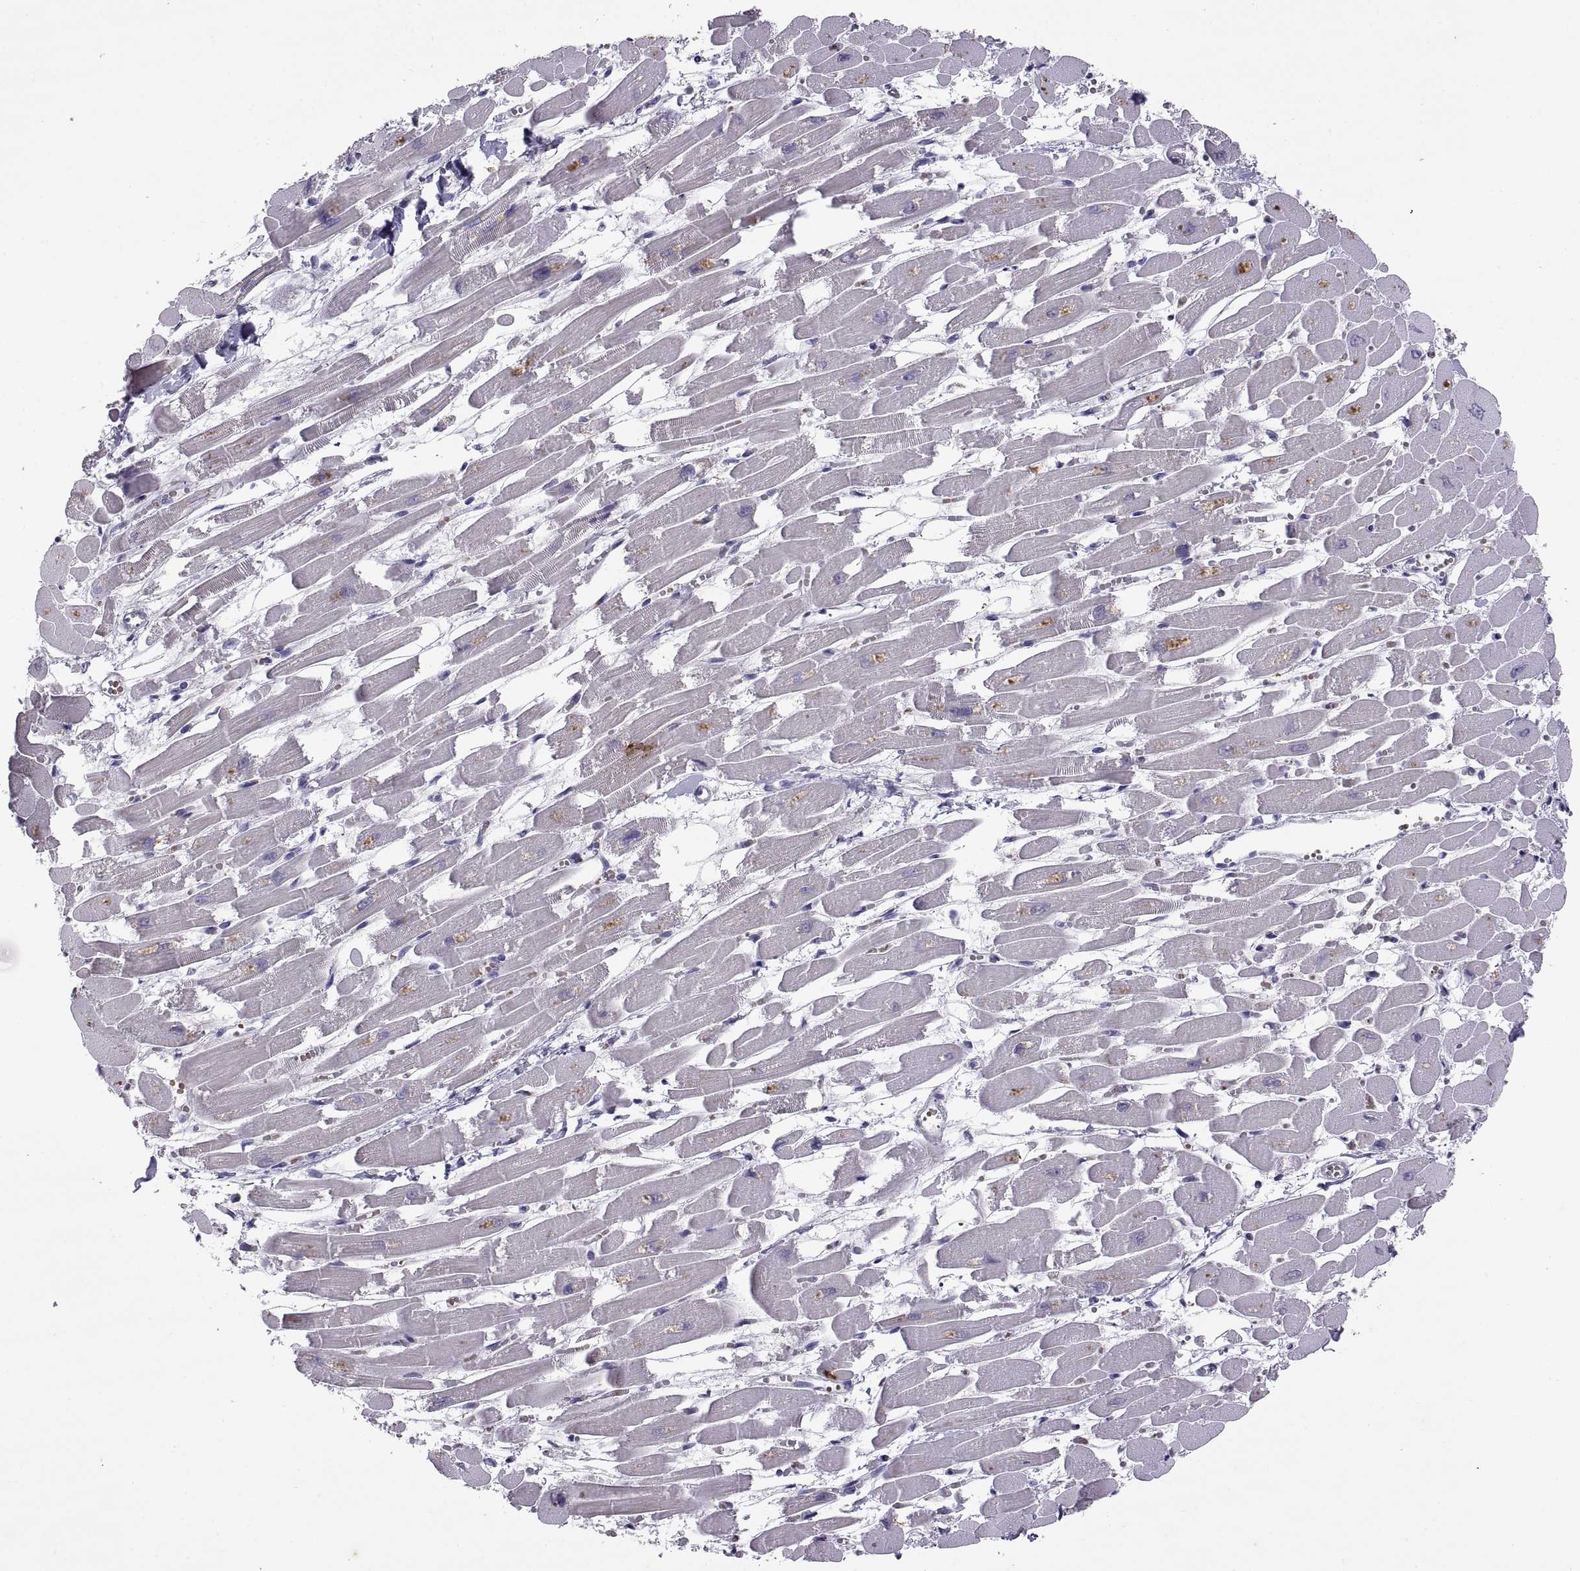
{"staining": {"intensity": "negative", "quantity": "none", "location": "none"}, "tissue": "heart muscle", "cell_type": "Cardiomyocytes", "image_type": "normal", "snomed": [{"axis": "morphology", "description": "Normal tissue, NOS"}, {"axis": "topography", "description": "Heart"}], "caption": "There is no significant expression in cardiomyocytes of heart muscle. The staining is performed using DAB brown chromogen with nuclei counter-stained in using hematoxylin.", "gene": "DOK3", "patient": {"sex": "female", "age": 52}}